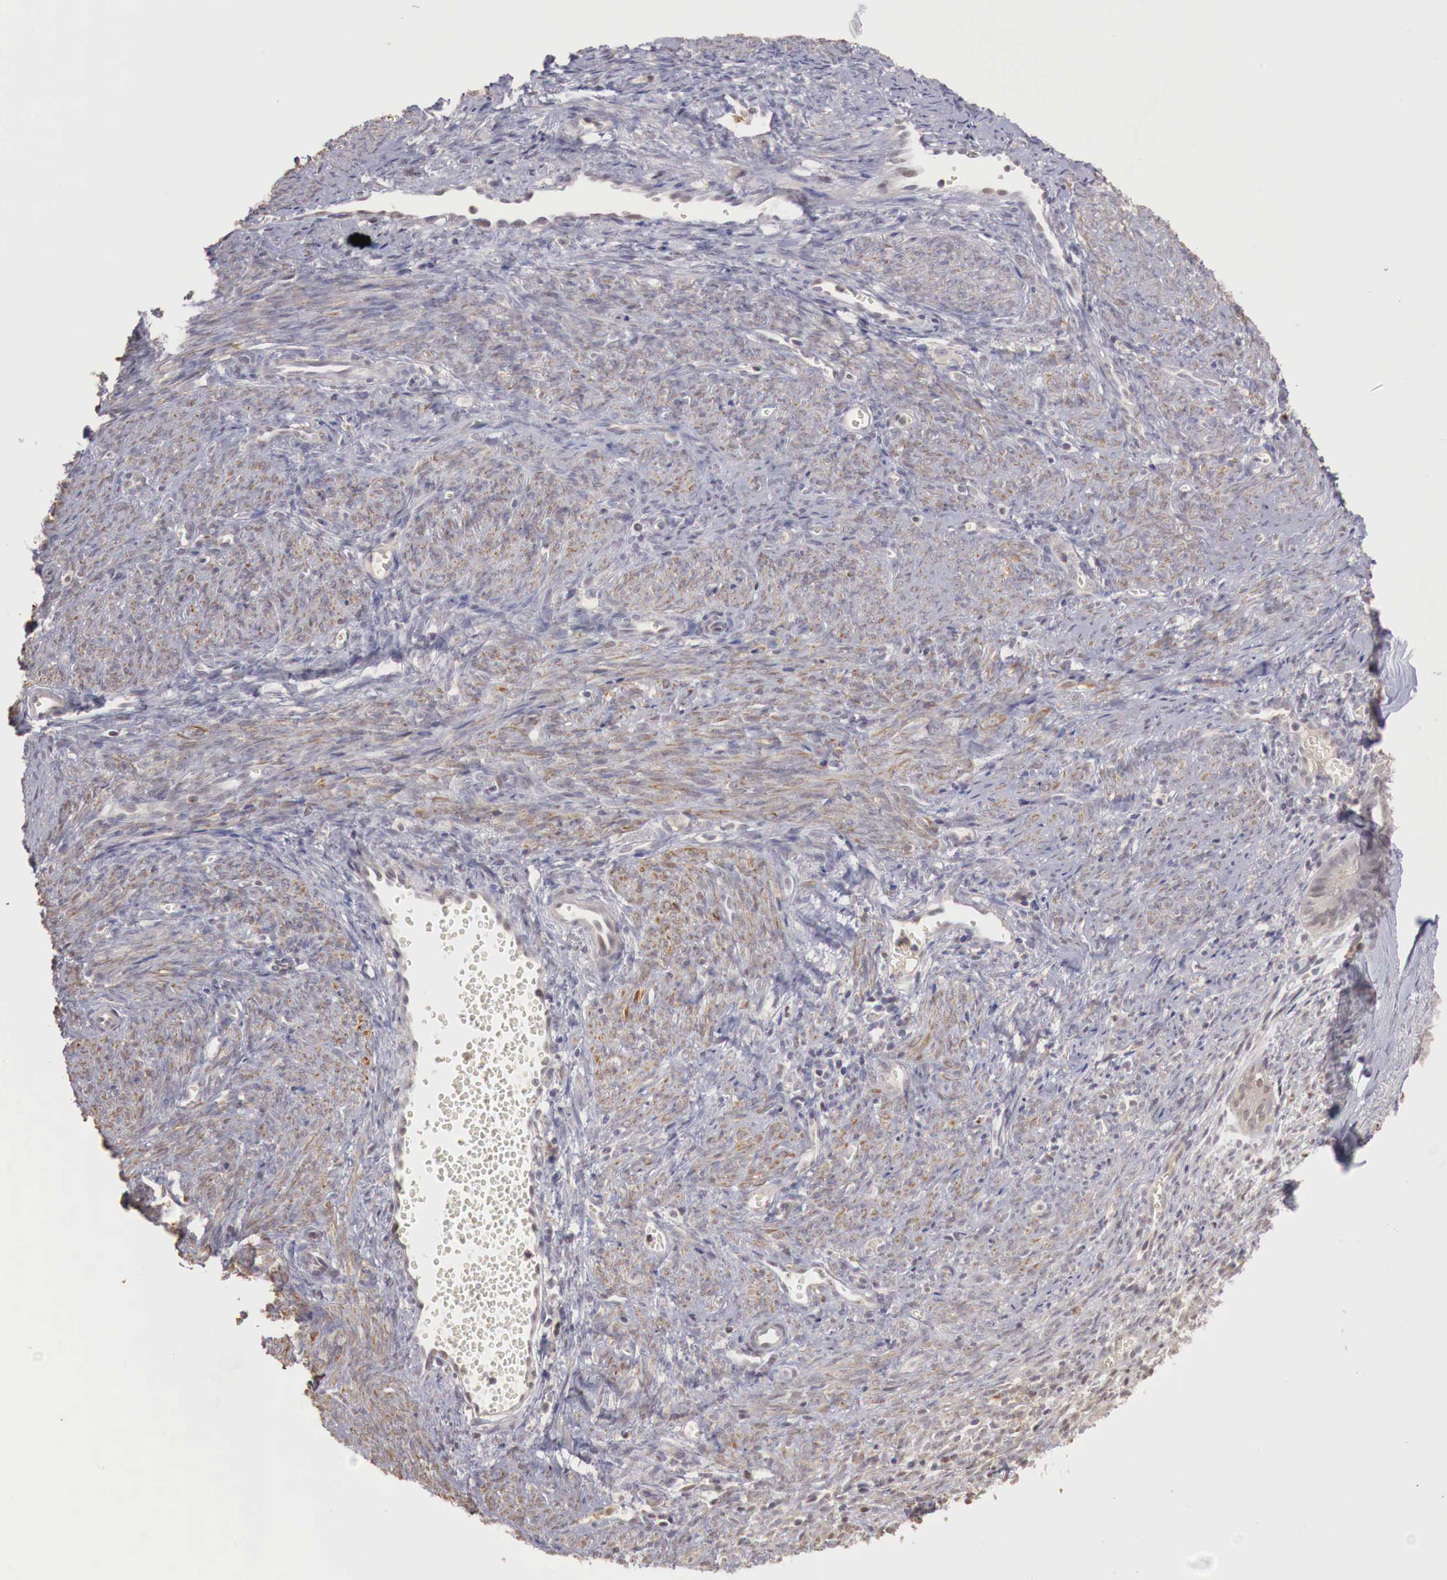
{"staining": {"intensity": "negative", "quantity": "none", "location": "none"}, "tissue": "endometrium", "cell_type": "Cells in endometrial stroma", "image_type": "normal", "snomed": [{"axis": "morphology", "description": "Normal tissue, NOS"}, {"axis": "topography", "description": "Uterus"}], "caption": "This is an immunohistochemistry (IHC) histopathology image of benign human endometrium. There is no positivity in cells in endometrial stroma.", "gene": "TBC1D9", "patient": {"sex": "female", "age": 83}}